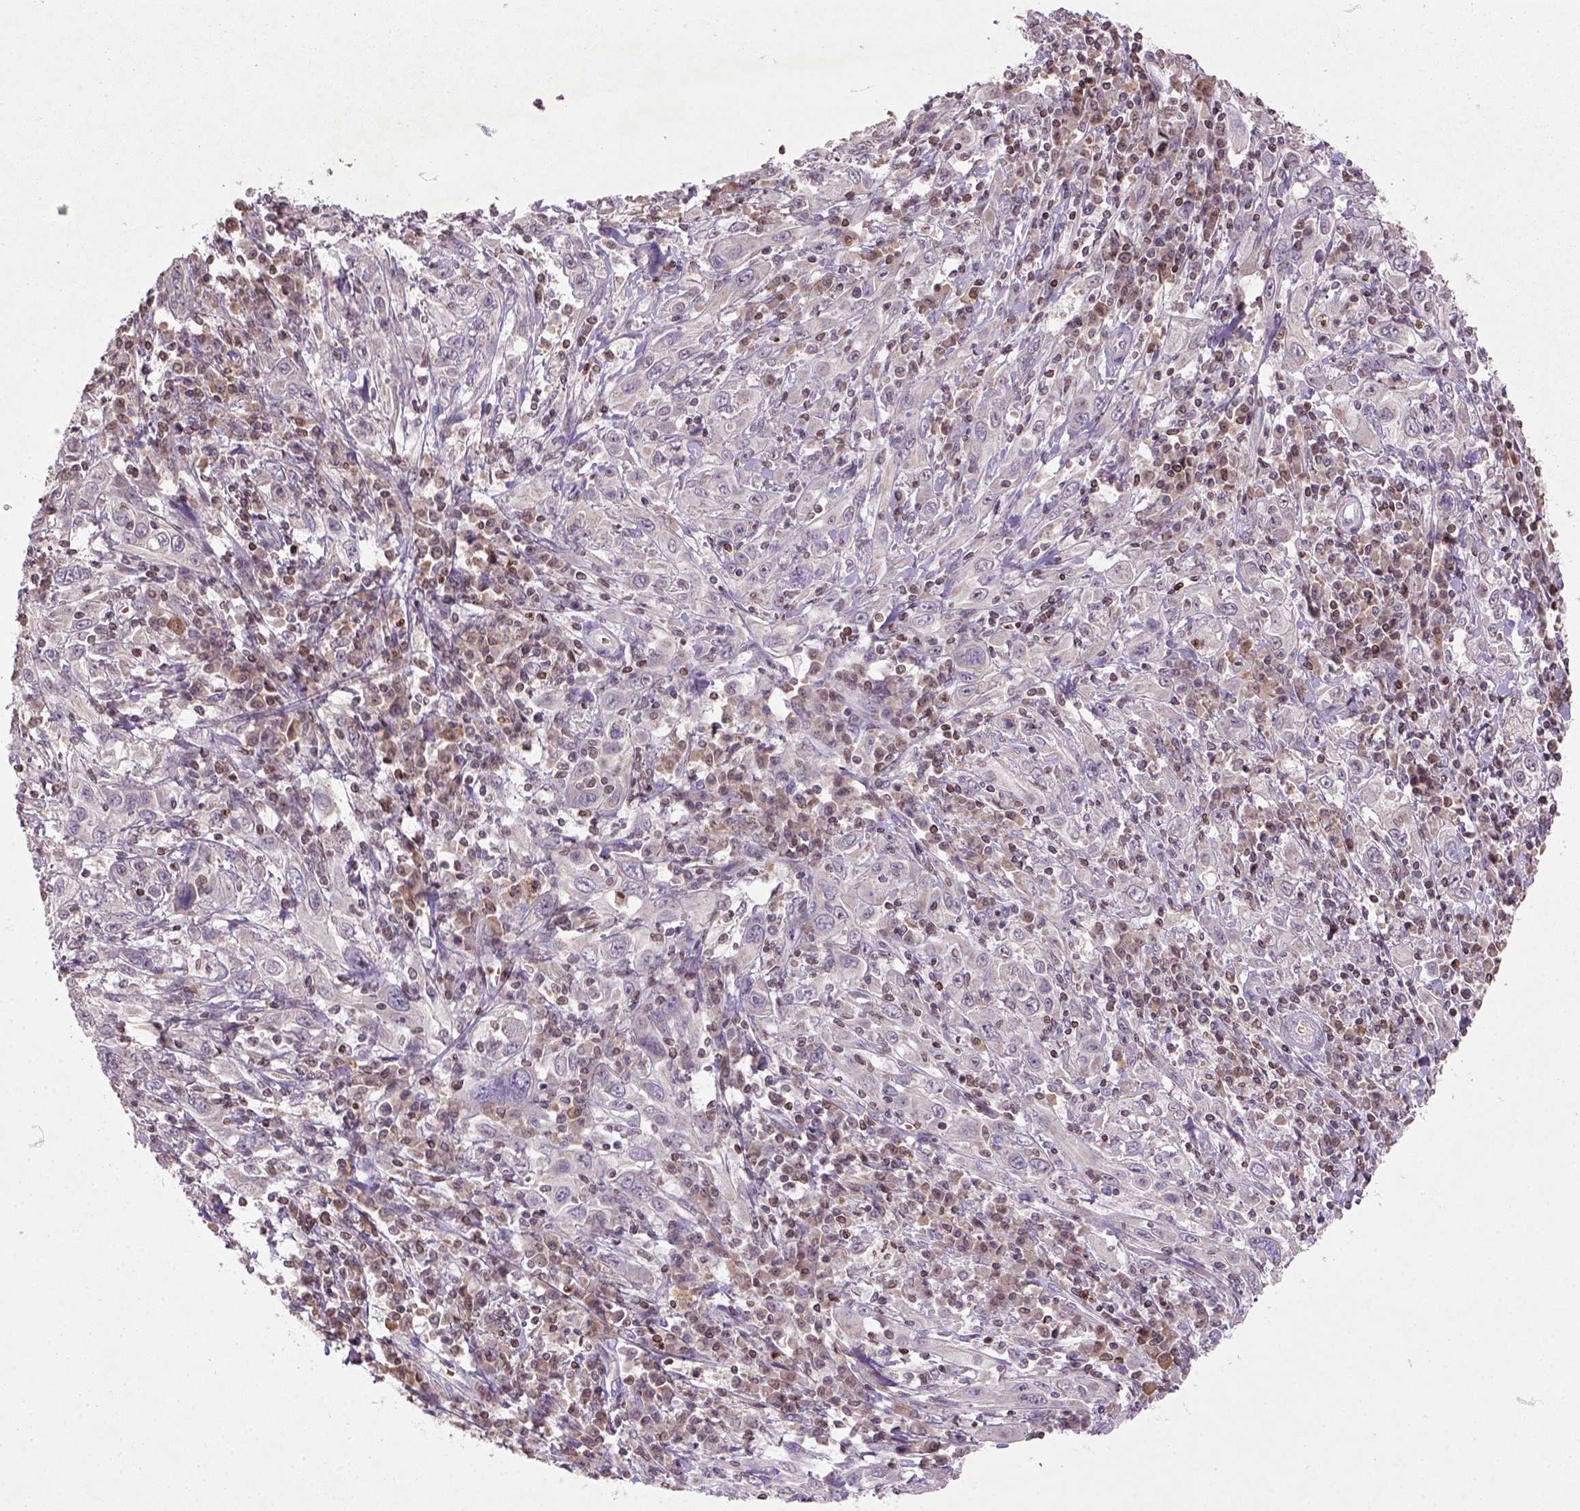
{"staining": {"intensity": "negative", "quantity": "none", "location": "none"}, "tissue": "cervical cancer", "cell_type": "Tumor cells", "image_type": "cancer", "snomed": [{"axis": "morphology", "description": "Squamous cell carcinoma, NOS"}, {"axis": "topography", "description": "Cervix"}], "caption": "There is no significant expression in tumor cells of cervical cancer (squamous cell carcinoma).", "gene": "NUDT3", "patient": {"sex": "female", "age": 46}}